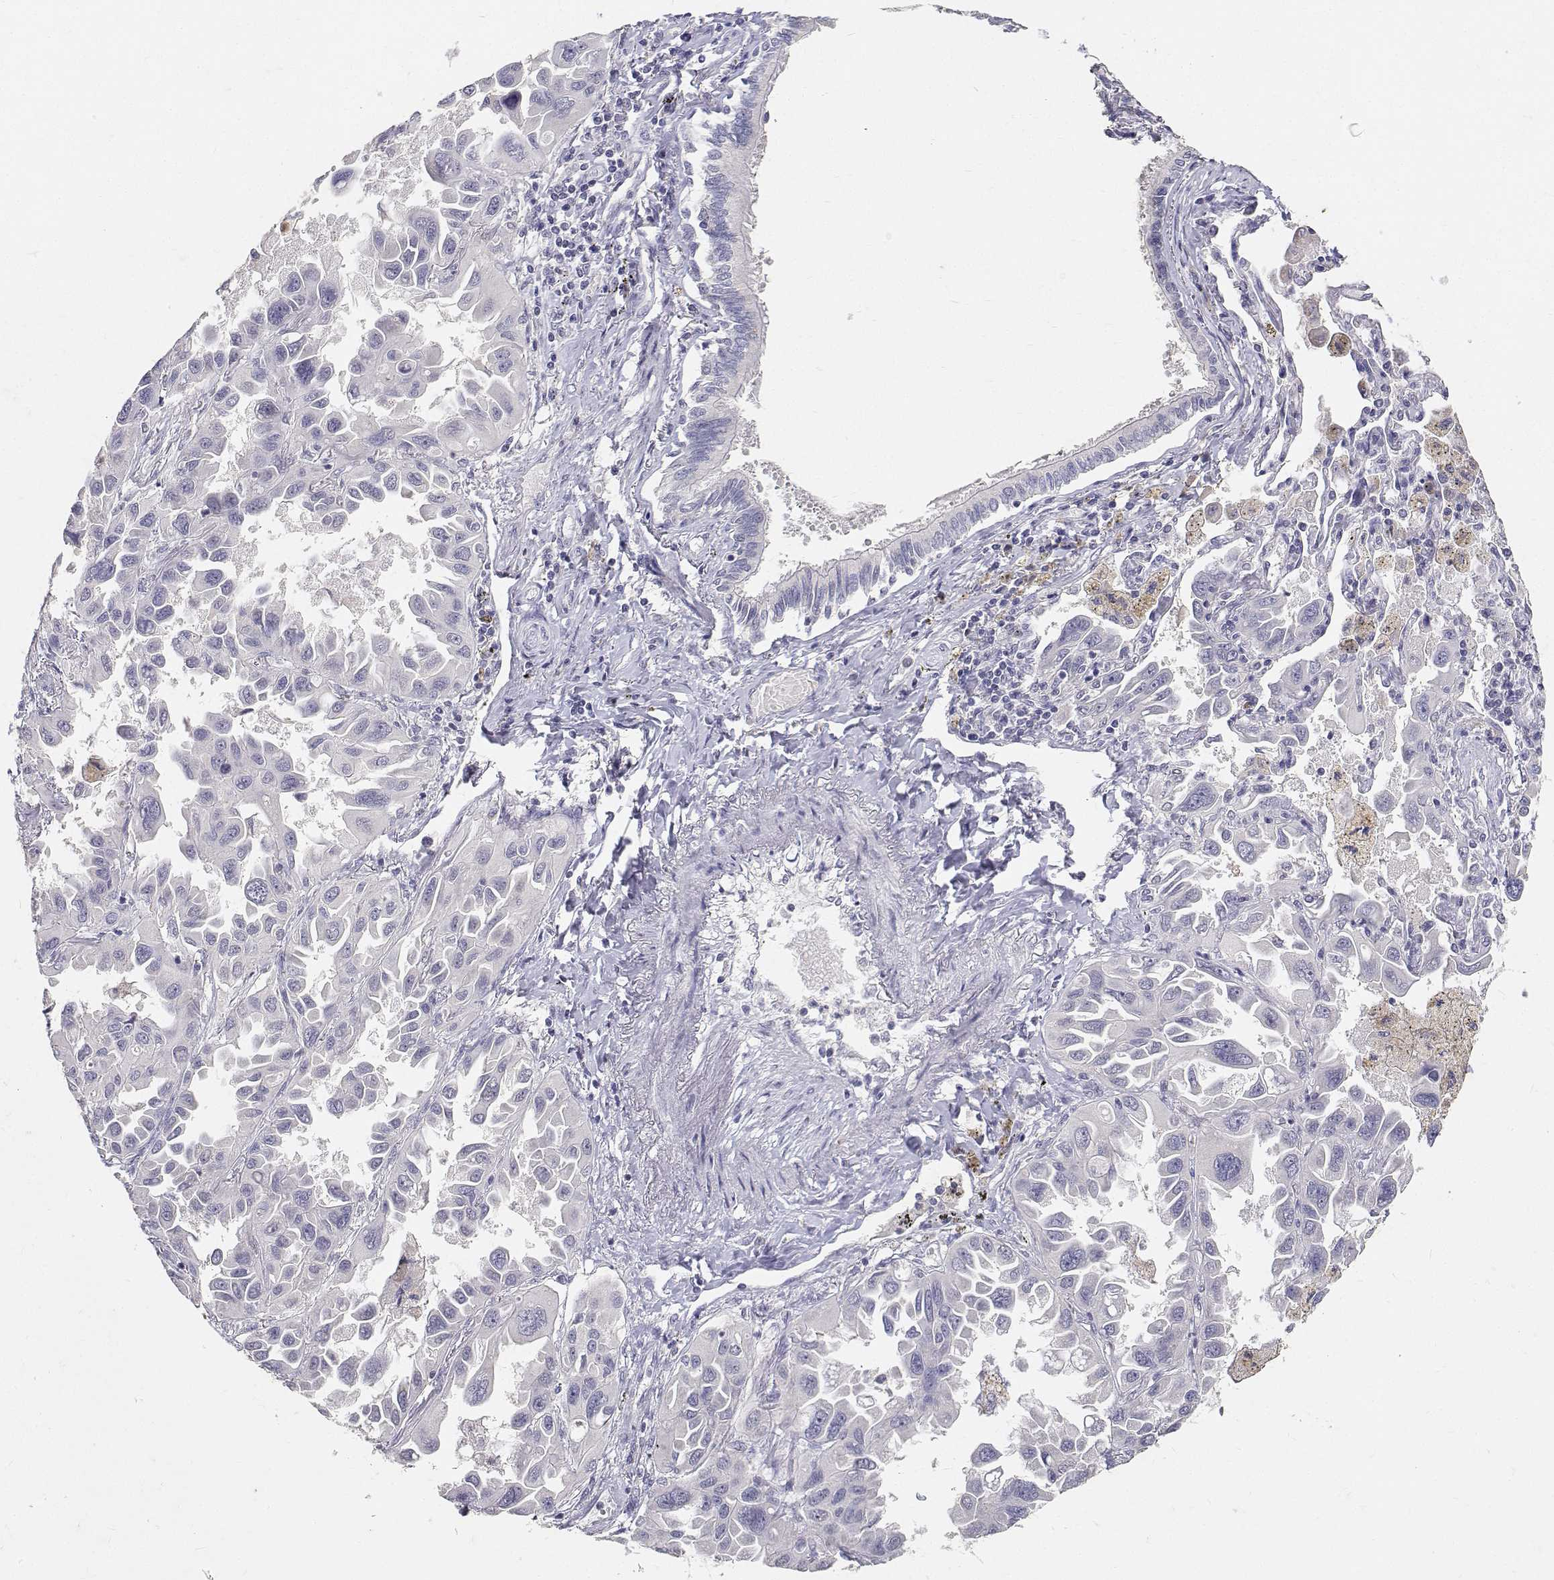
{"staining": {"intensity": "negative", "quantity": "none", "location": "none"}, "tissue": "lung cancer", "cell_type": "Tumor cells", "image_type": "cancer", "snomed": [{"axis": "morphology", "description": "Adenocarcinoma, NOS"}, {"axis": "topography", "description": "Lung"}], "caption": "IHC photomicrograph of lung cancer (adenocarcinoma) stained for a protein (brown), which reveals no expression in tumor cells.", "gene": "PAEP", "patient": {"sex": "male", "age": 64}}